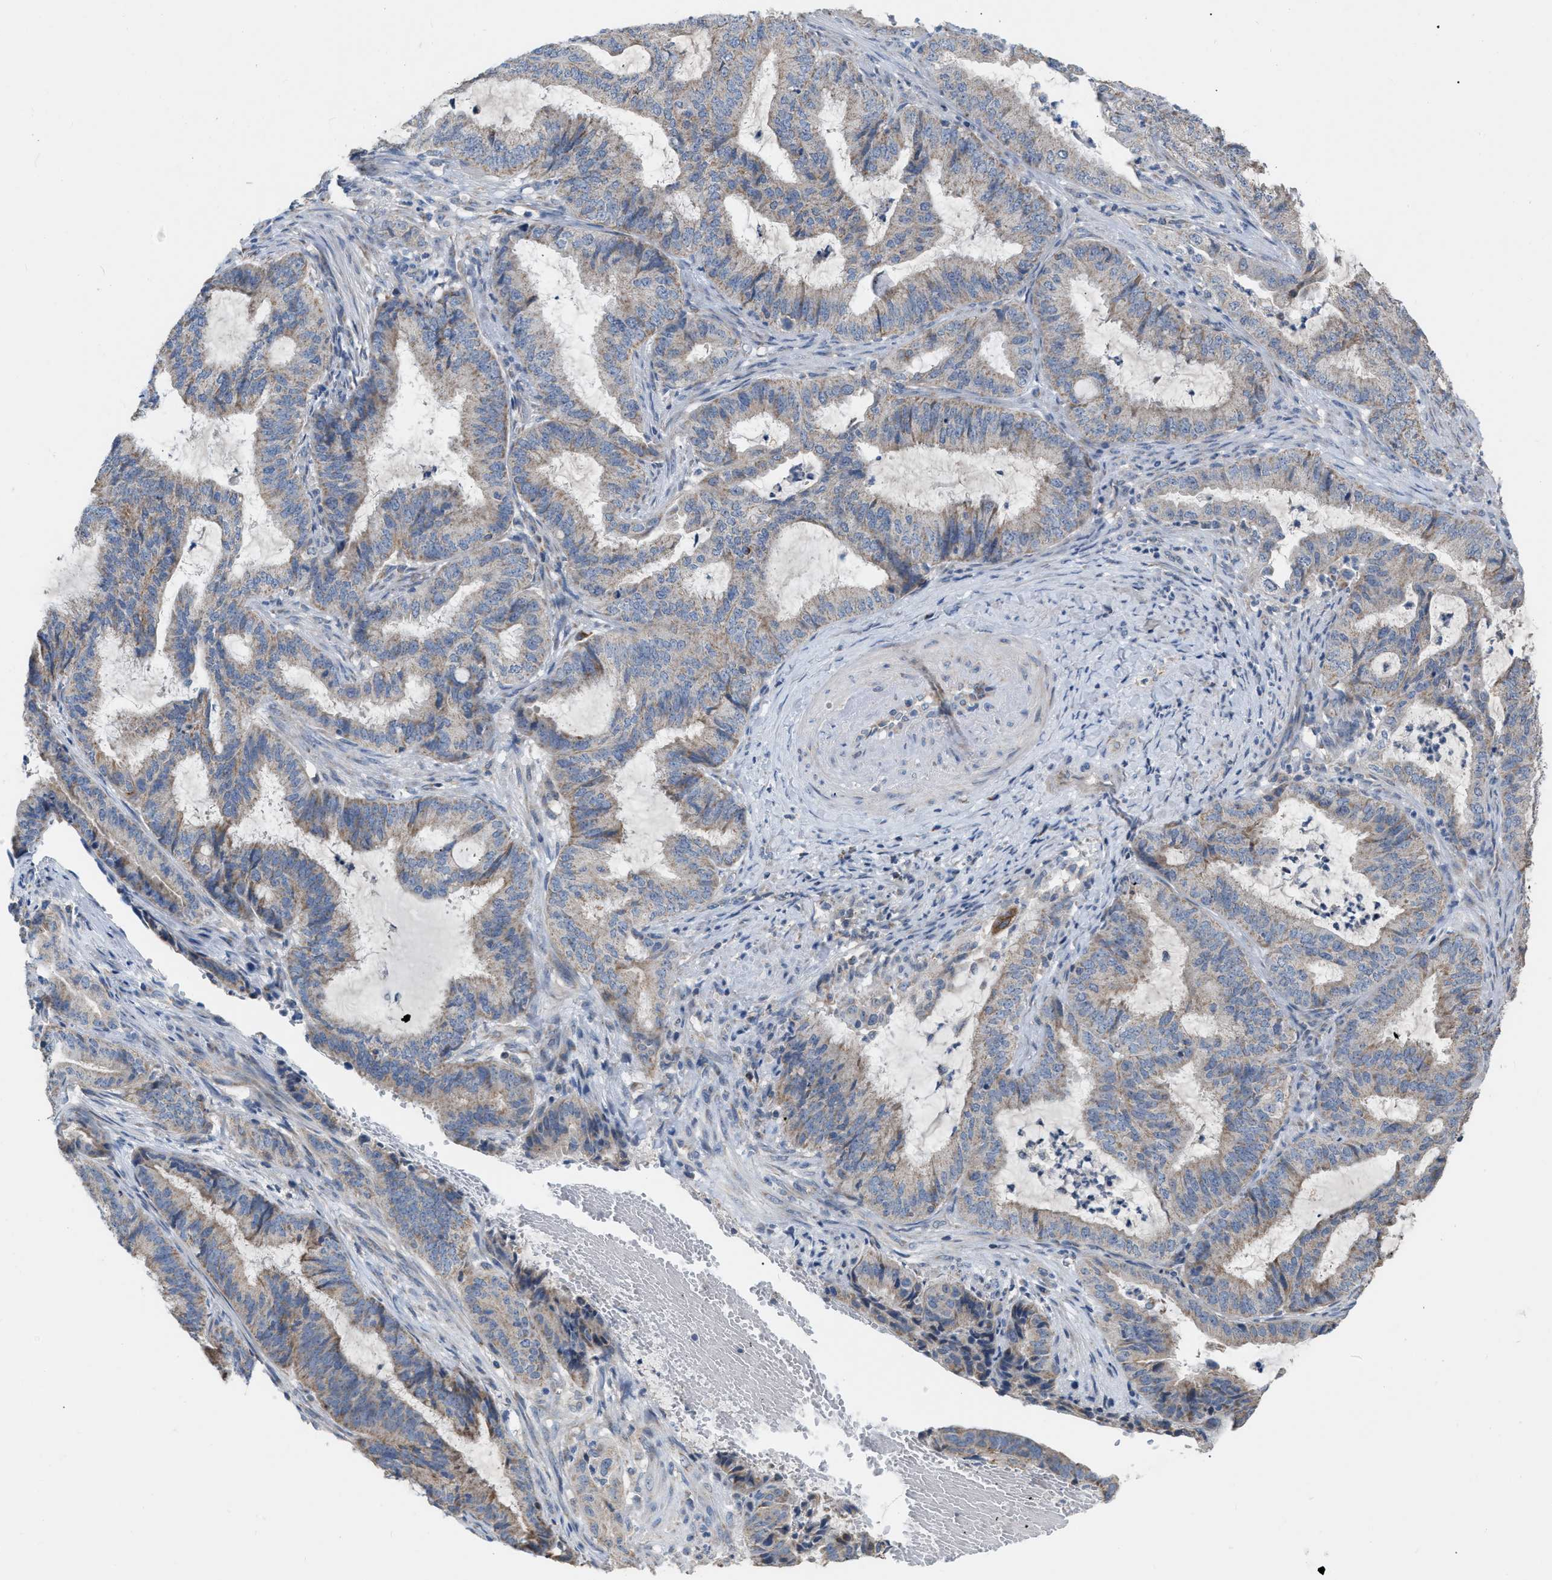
{"staining": {"intensity": "negative", "quantity": "none", "location": "none"}, "tissue": "endometrial cancer", "cell_type": "Tumor cells", "image_type": "cancer", "snomed": [{"axis": "morphology", "description": "Adenocarcinoma, NOS"}, {"axis": "topography", "description": "Endometrium"}], "caption": "Protein analysis of endometrial adenocarcinoma shows no significant expression in tumor cells.", "gene": "DDX56", "patient": {"sex": "female", "age": 51}}